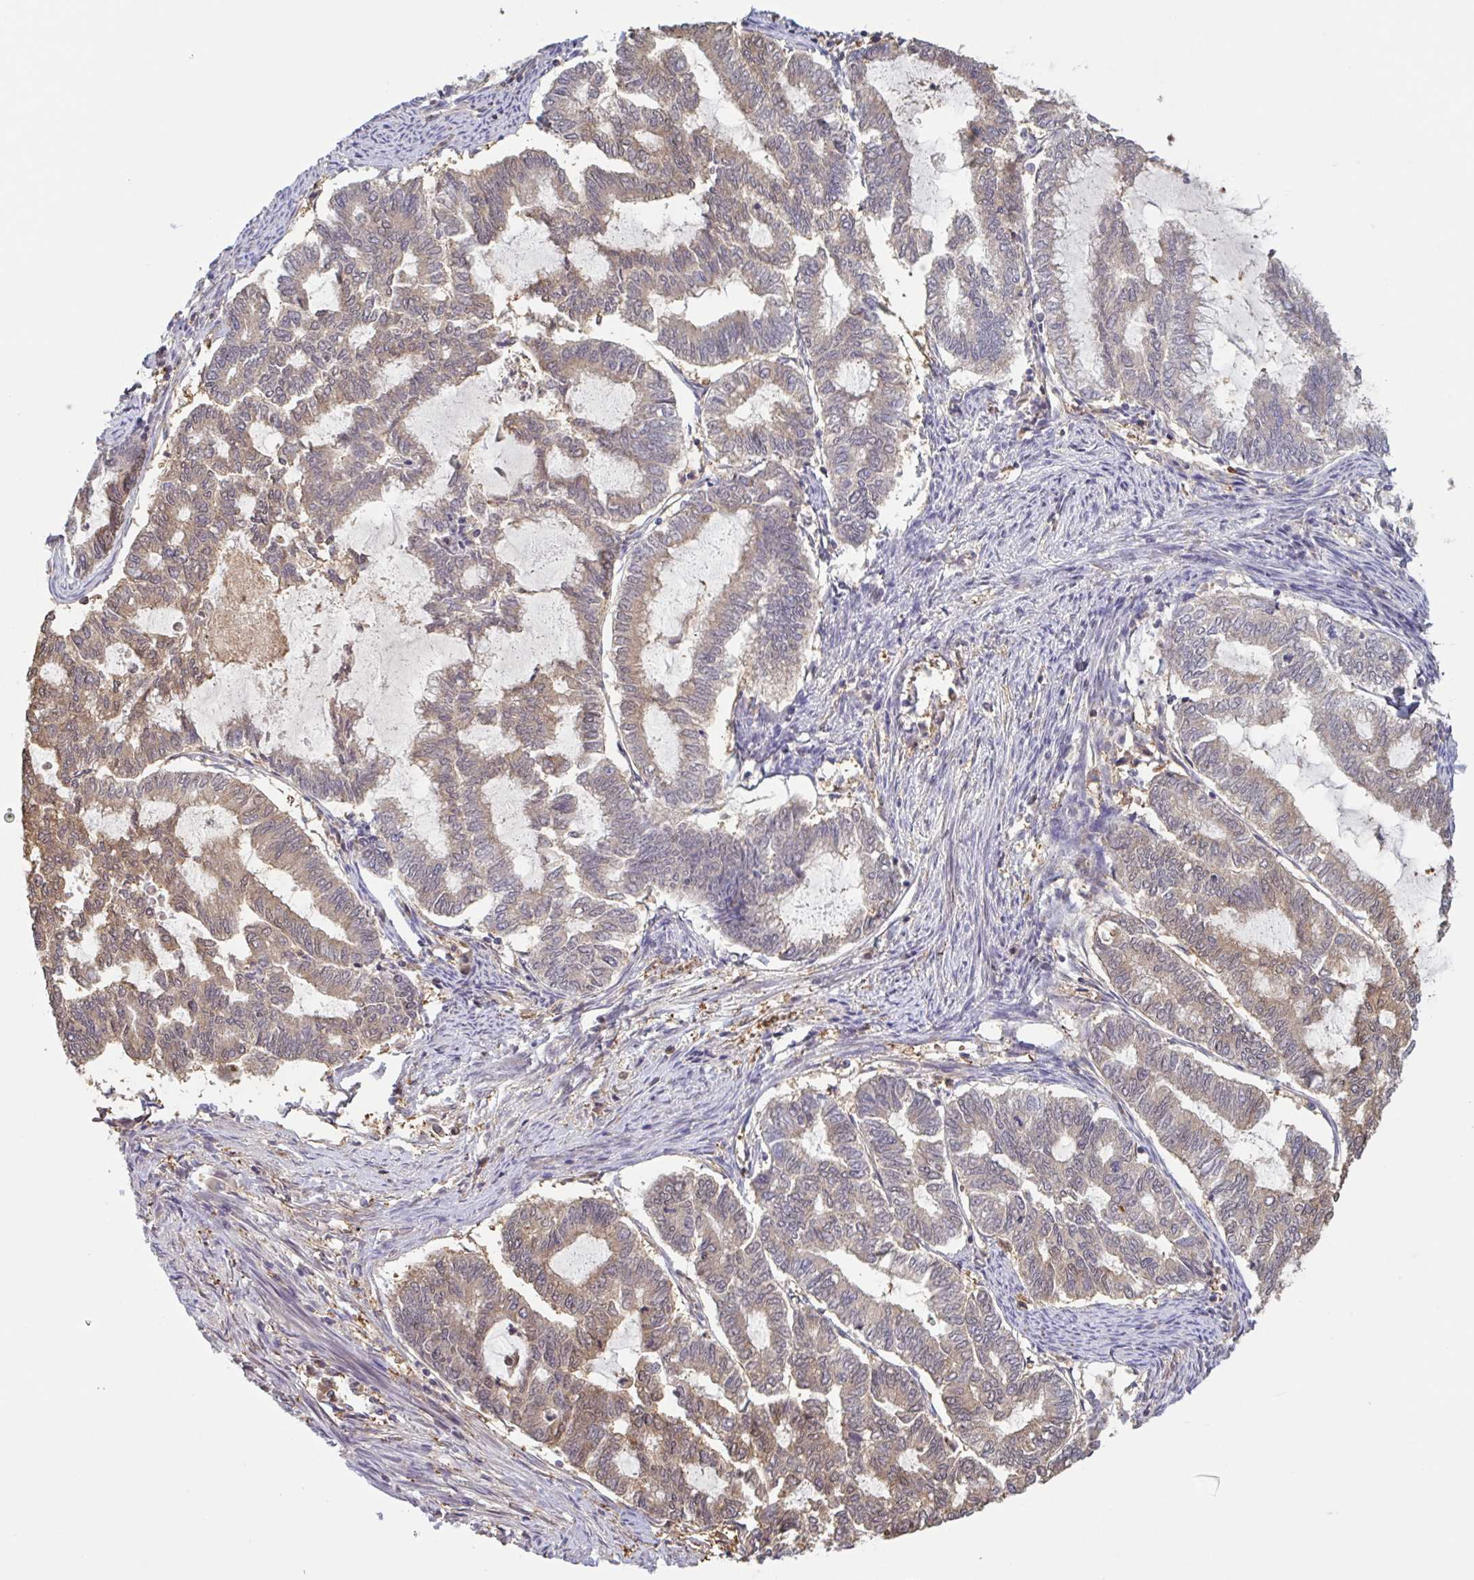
{"staining": {"intensity": "weak", "quantity": "25%-75%", "location": "cytoplasmic/membranous"}, "tissue": "endometrial cancer", "cell_type": "Tumor cells", "image_type": "cancer", "snomed": [{"axis": "morphology", "description": "Adenocarcinoma, NOS"}, {"axis": "topography", "description": "Endometrium"}], "caption": "Brown immunohistochemical staining in human endometrial adenocarcinoma exhibits weak cytoplasmic/membranous positivity in about 25%-75% of tumor cells. Nuclei are stained in blue.", "gene": "OTOP2", "patient": {"sex": "female", "age": 79}}